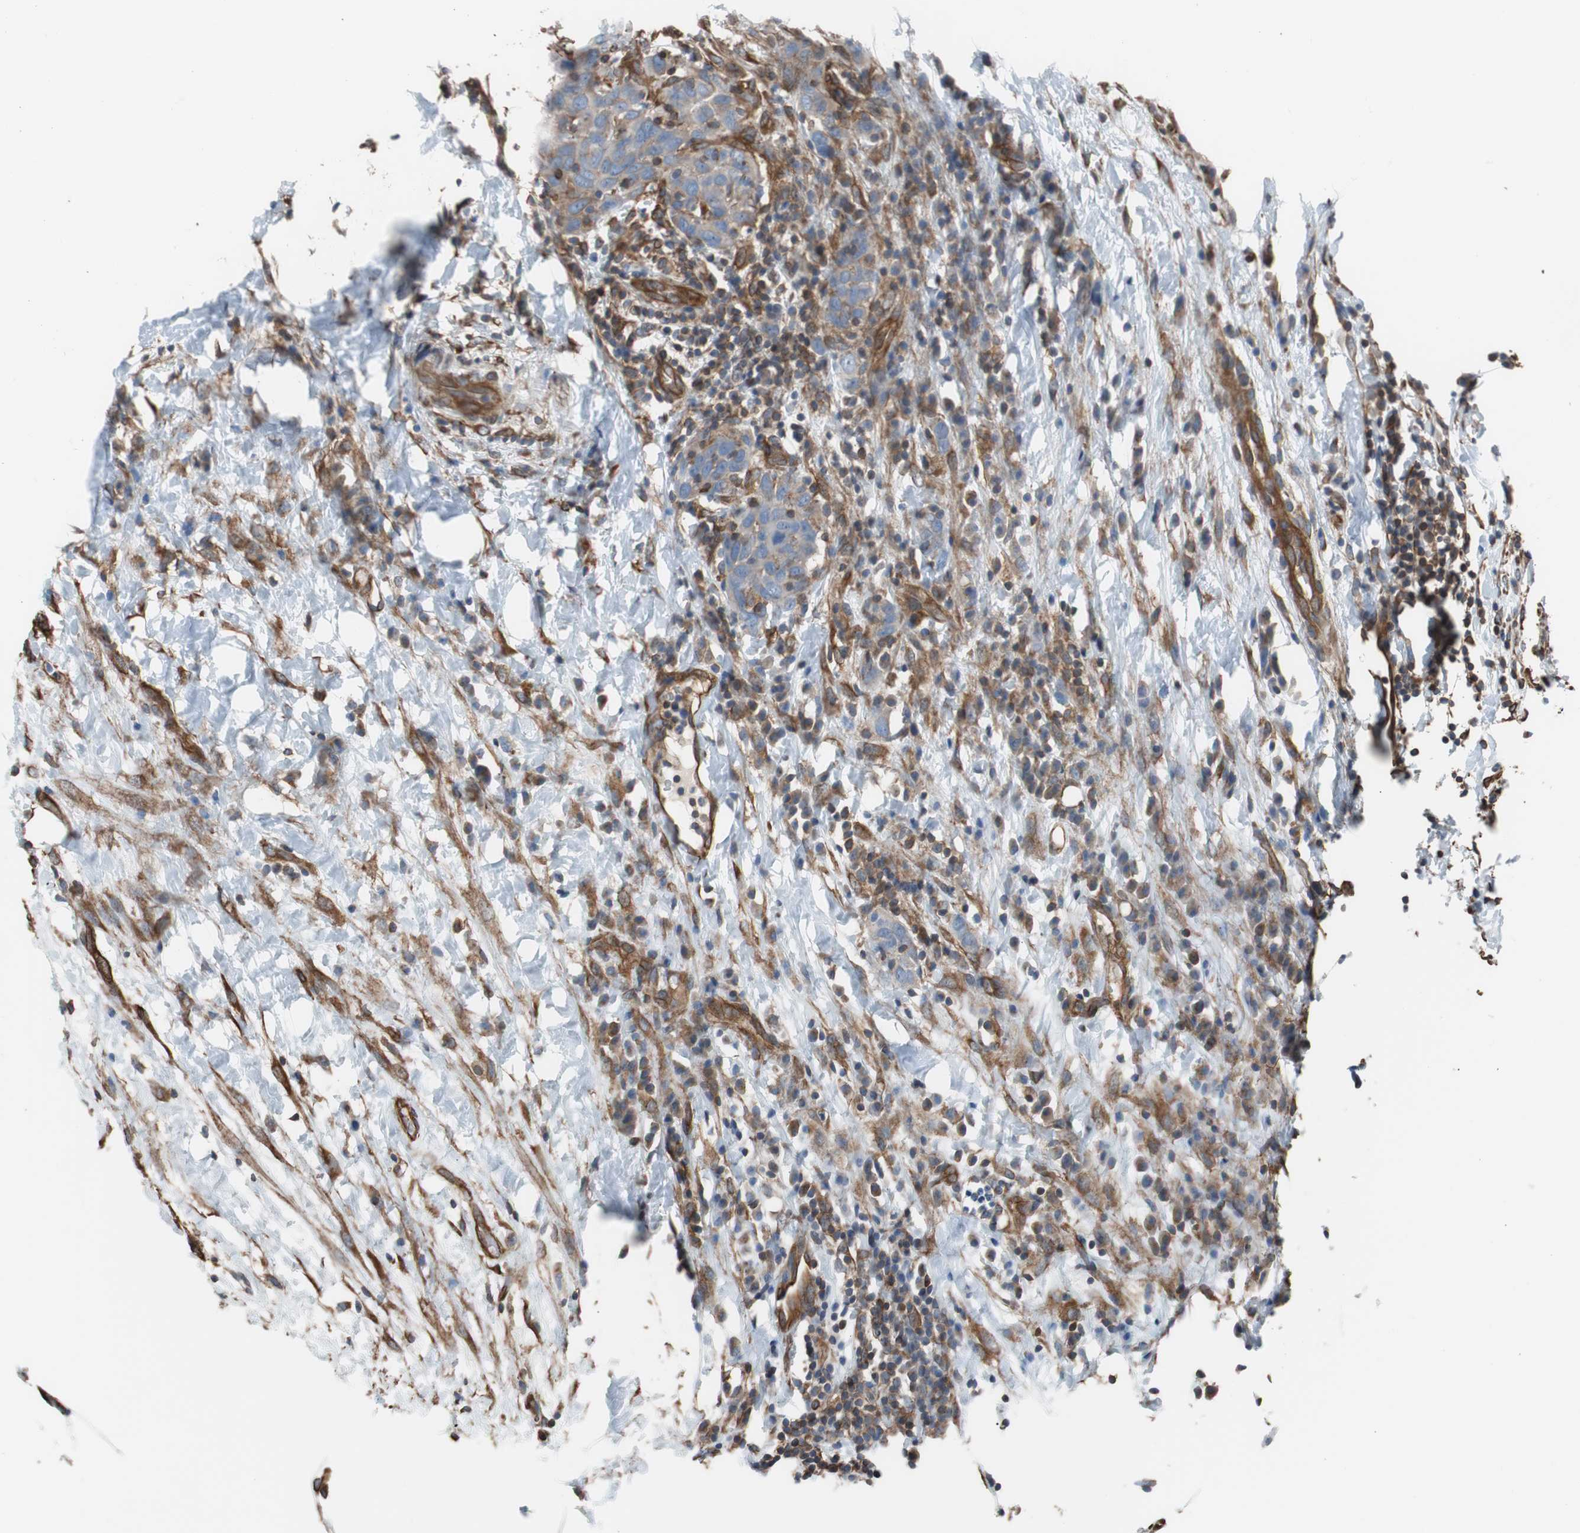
{"staining": {"intensity": "weak", "quantity": "25%-75%", "location": "cytoplasmic/membranous"}, "tissue": "breast cancer", "cell_type": "Tumor cells", "image_type": "cancer", "snomed": [{"axis": "morphology", "description": "Duct carcinoma"}, {"axis": "topography", "description": "Breast"}], "caption": "An immunohistochemistry micrograph of tumor tissue is shown. Protein staining in brown shows weak cytoplasmic/membranous positivity in breast cancer within tumor cells.", "gene": "KIF3B", "patient": {"sex": "female", "age": 37}}